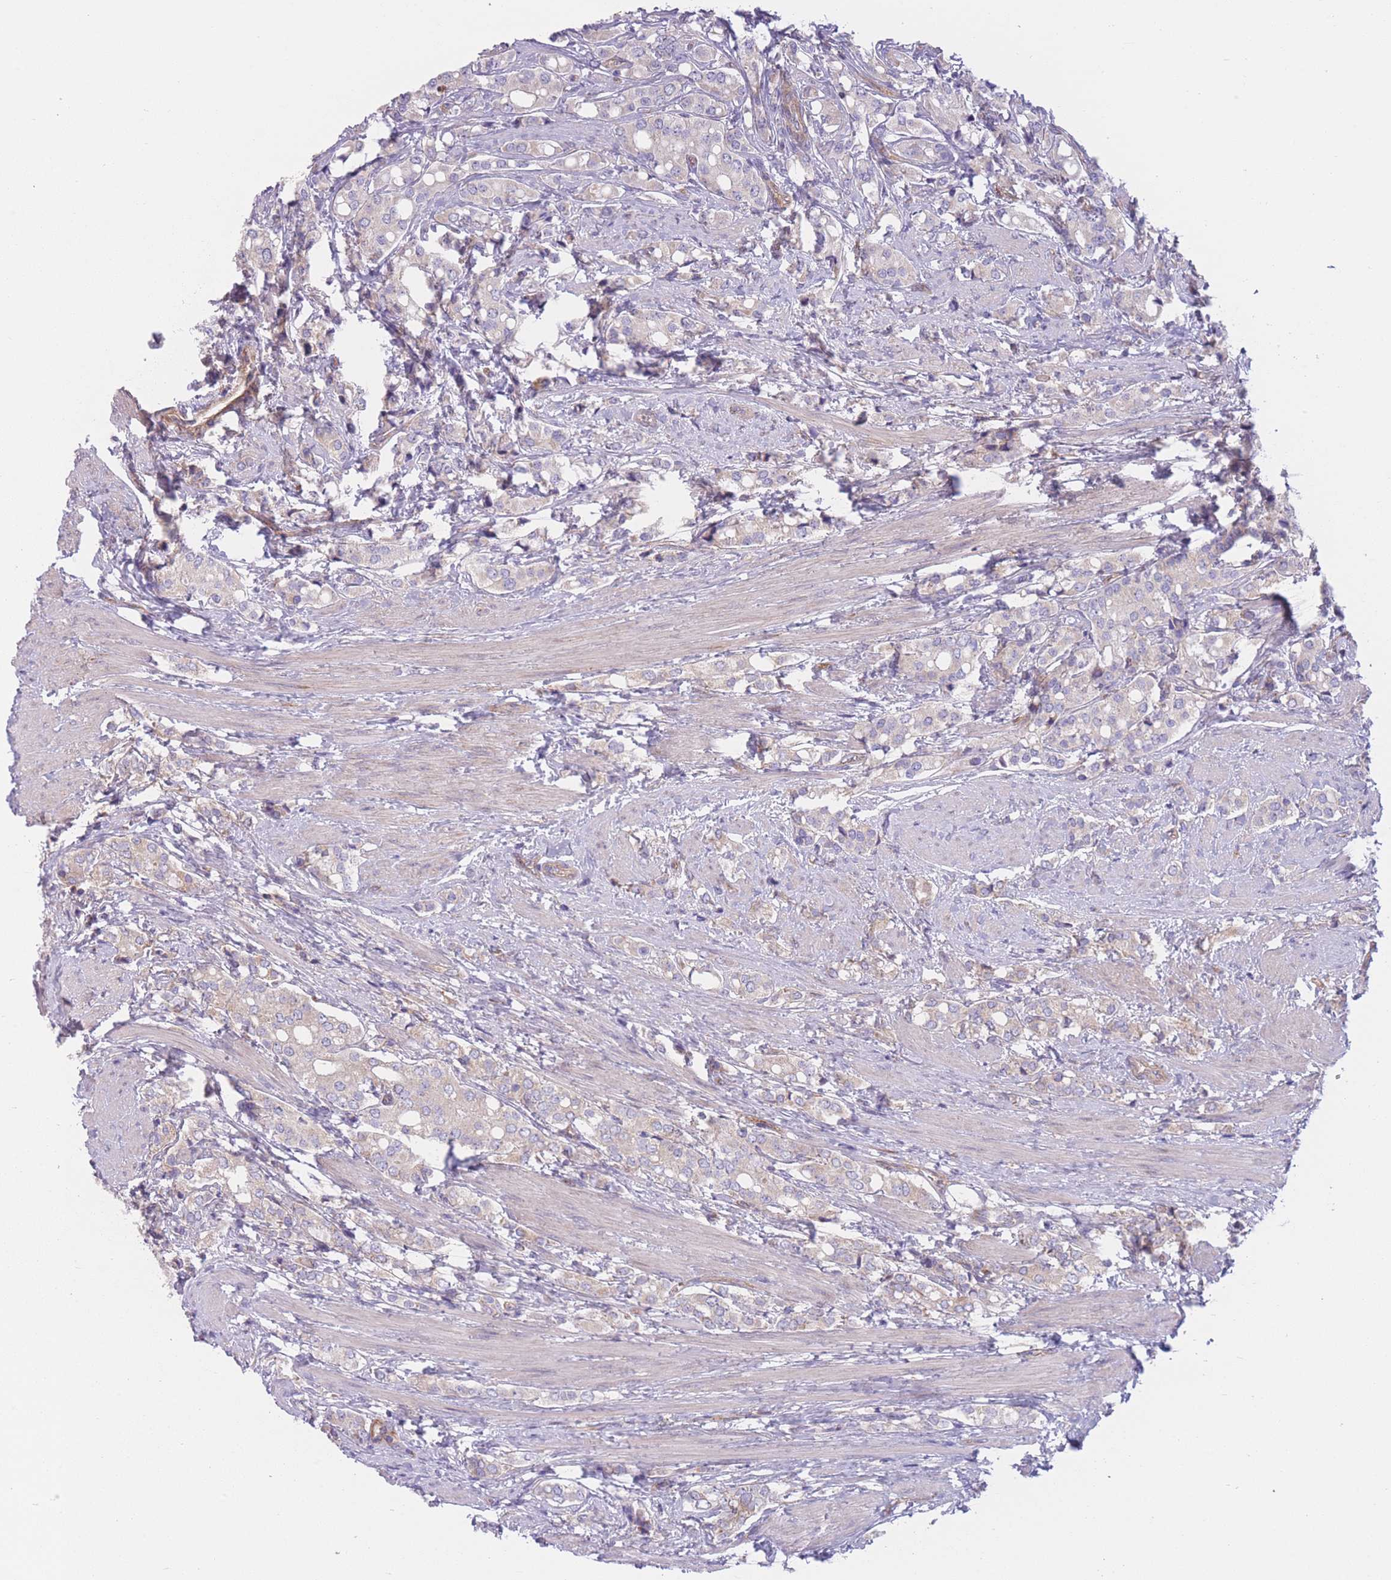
{"staining": {"intensity": "weak", "quantity": "<25%", "location": "cytoplasmic/membranous"}, "tissue": "prostate cancer", "cell_type": "Tumor cells", "image_type": "cancer", "snomed": [{"axis": "morphology", "description": "Adenocarcinoma, High grade"}, {"axis": "topography", "description": "Prostate"}], "caption": "IHC of human prostate cancer (high-grade adenocarcinoma) exhibits no positivity in tumor cells.", "gene": "SERPINB3", "patient": {"sex": "male", "age": 71}}